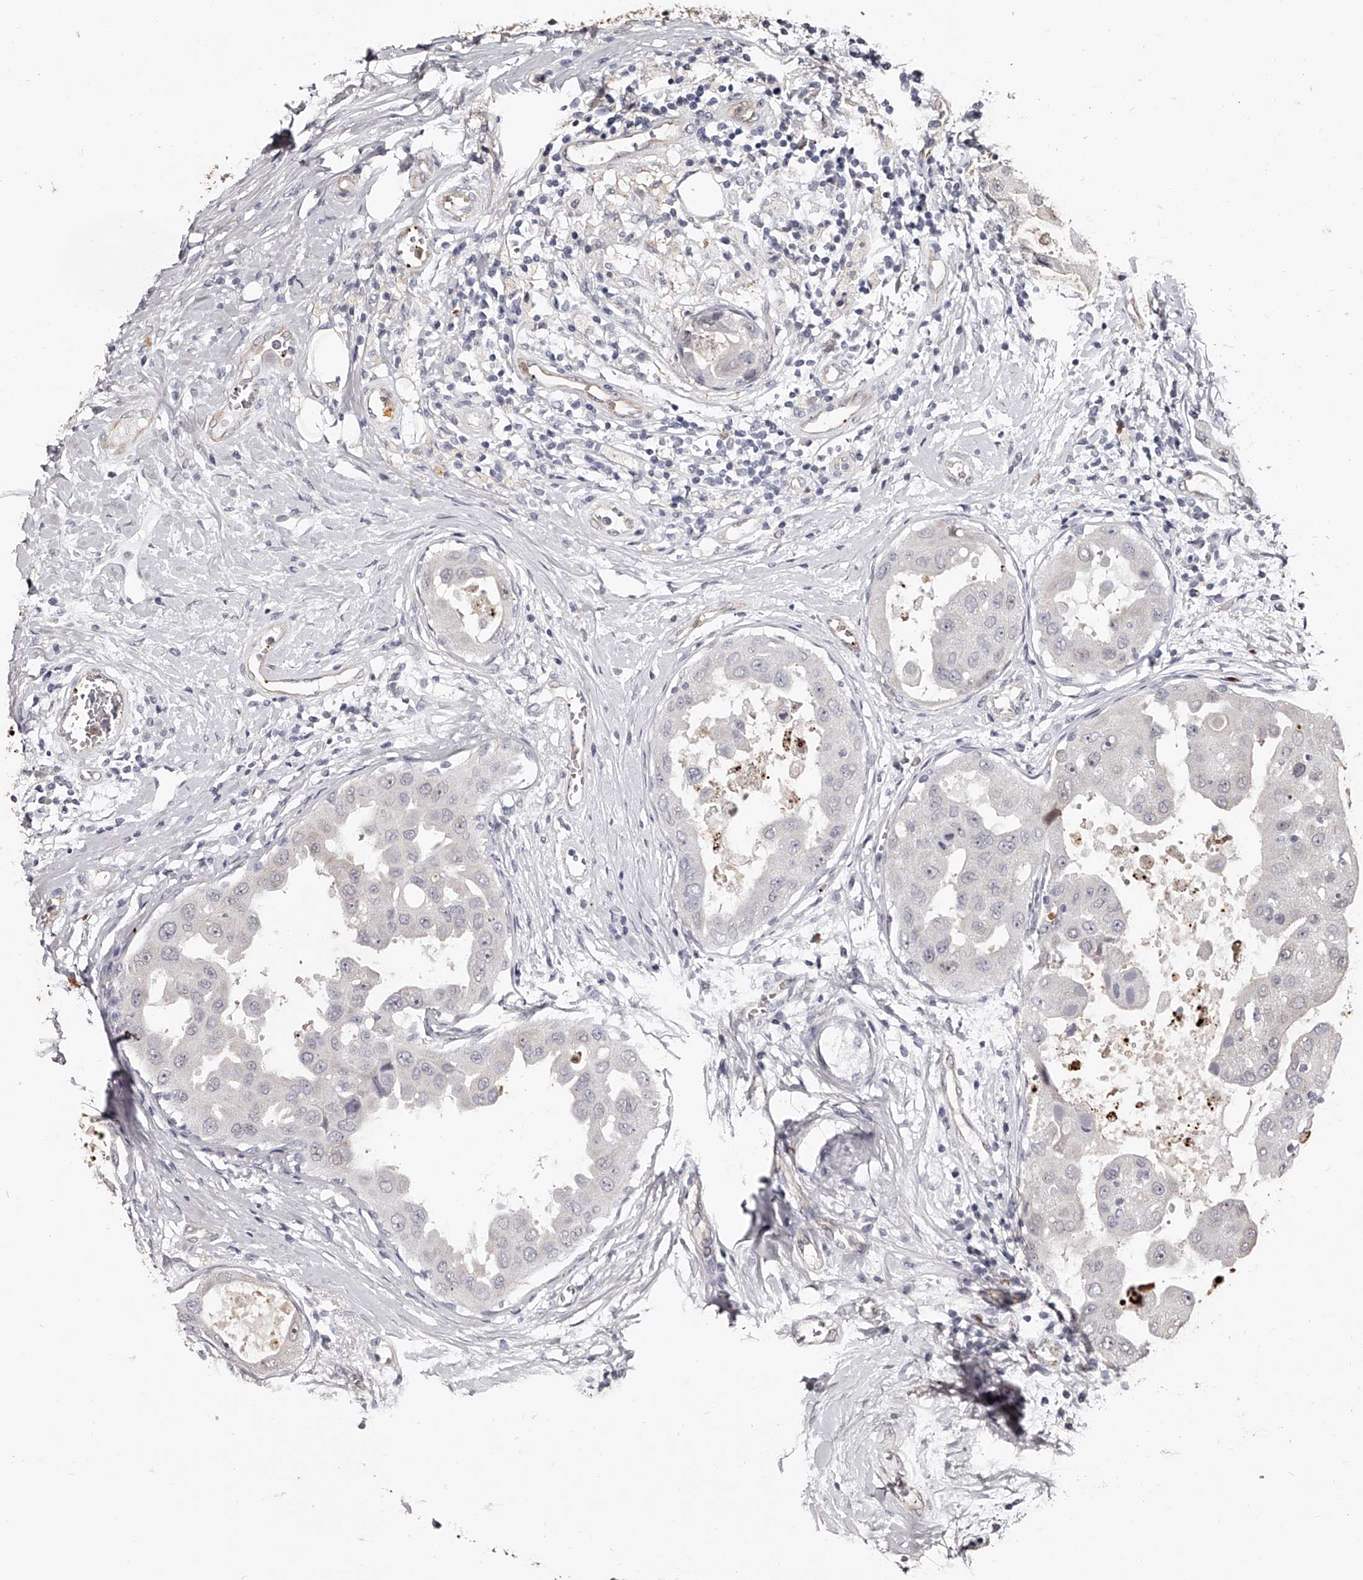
{"staining": {"intensity": "negative", "quantity": "none", "location": "none"}, "tissue": "breast cancer", "cell_type": "Tumor cells", "image_type": "cancer", "snomed": [{"axis": "morphology", "description": "Duct carcinoma"}, {"axis": "topography", "description": "Breast"}], "caption": "Micrograph shows no significant protein positivity in tumor cells of breast cancer.", "gene": "URGCP", "patient": {"sex": "female", "age": 27}}